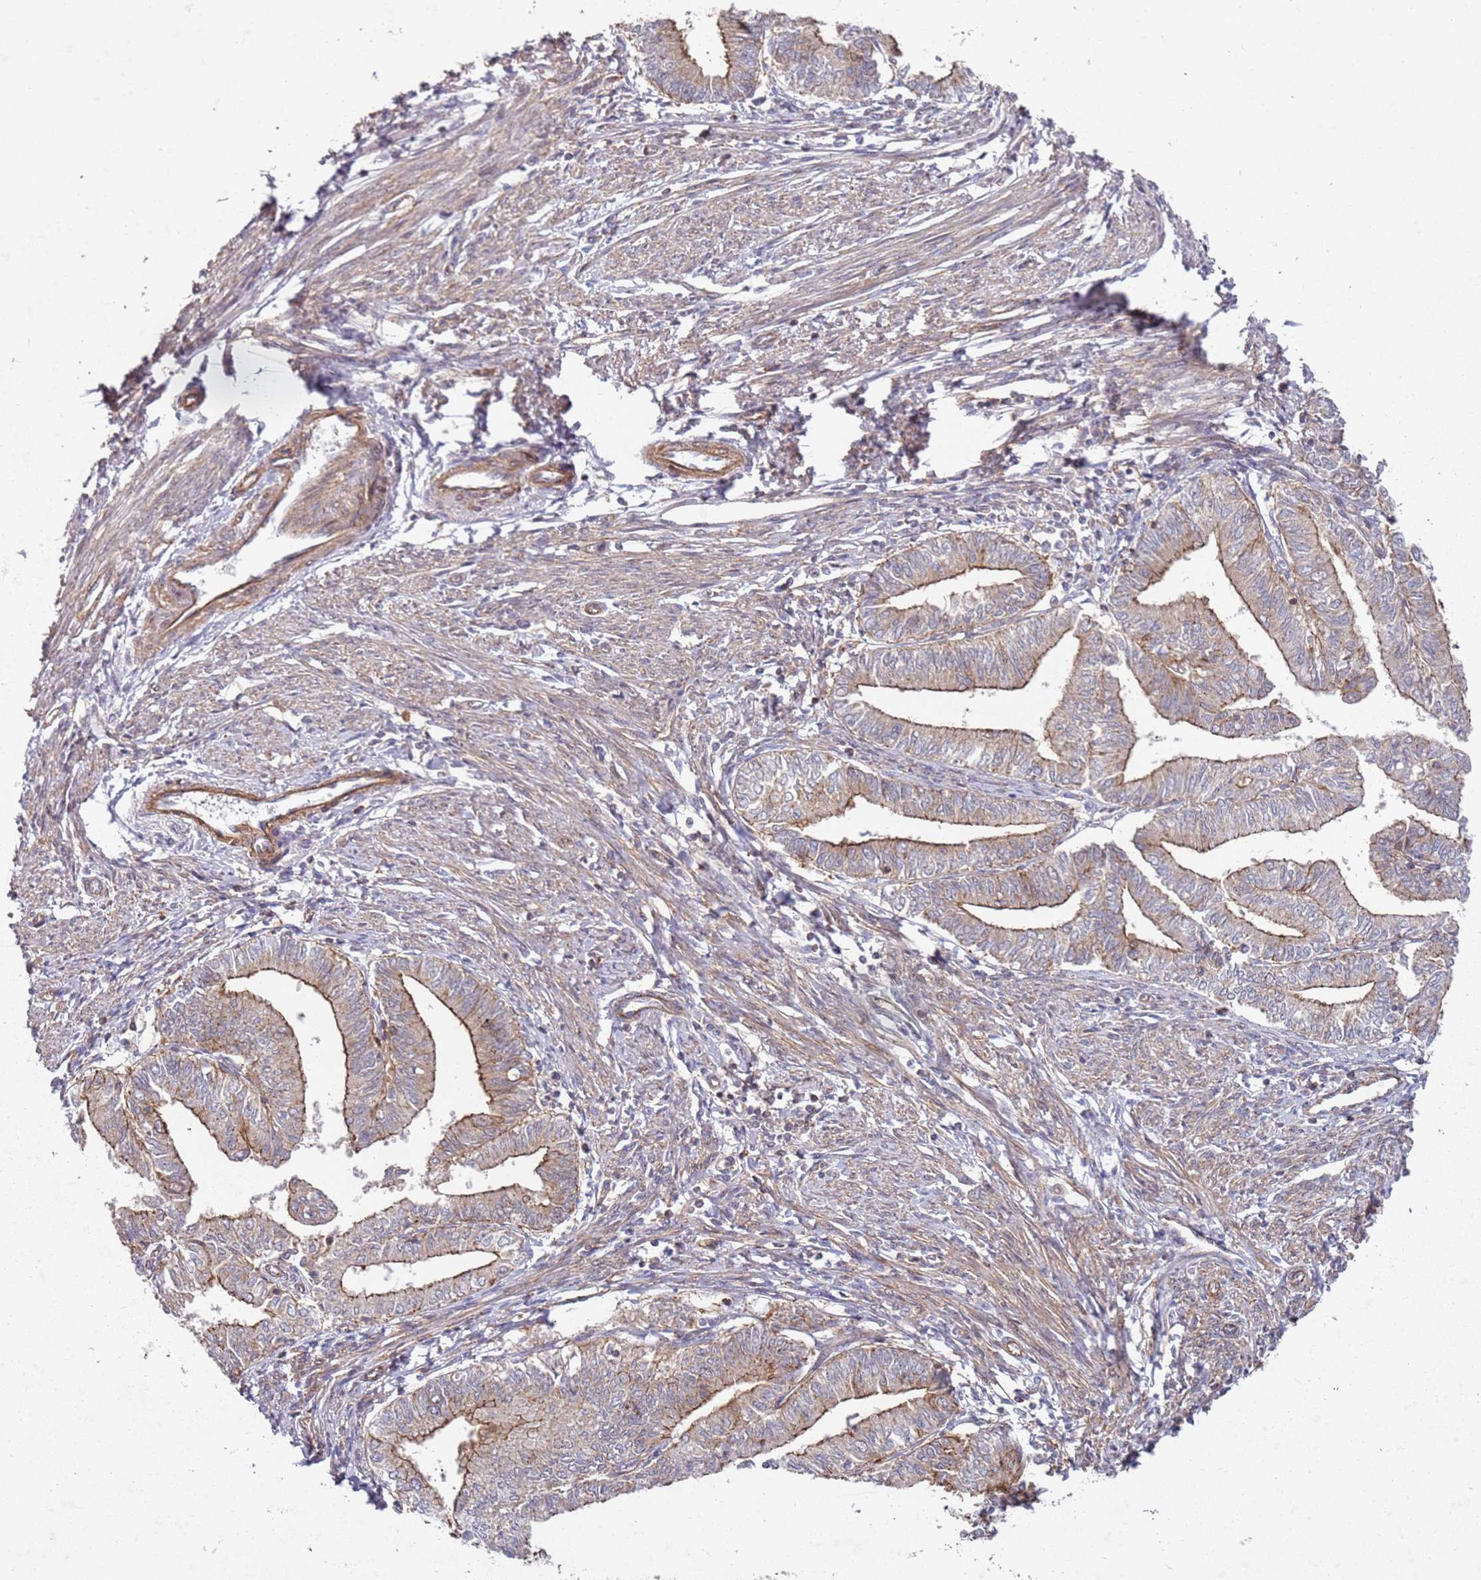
{"staining": {"intensity": "moderate", "quantity": ">75%", "location": "cytoplasmic/membranous"}, "tissue": "endometrial cancer", "cell_type": "Tumor cells", "image_type": "cancer", "snomed": [{"axis": "morphology", "description": "Adenocarcinoma, NOS"}, {"axis": "topography", "description": "Endometrium"}], "caption": "The histopathology image shows staining of endometrial cancer, revealing moderate cytoplasmic/membranous protein positivity (brown color) within tumor cells.", "gene": "C2CD4B", "patient": {"sex": "female", "age": 66}}